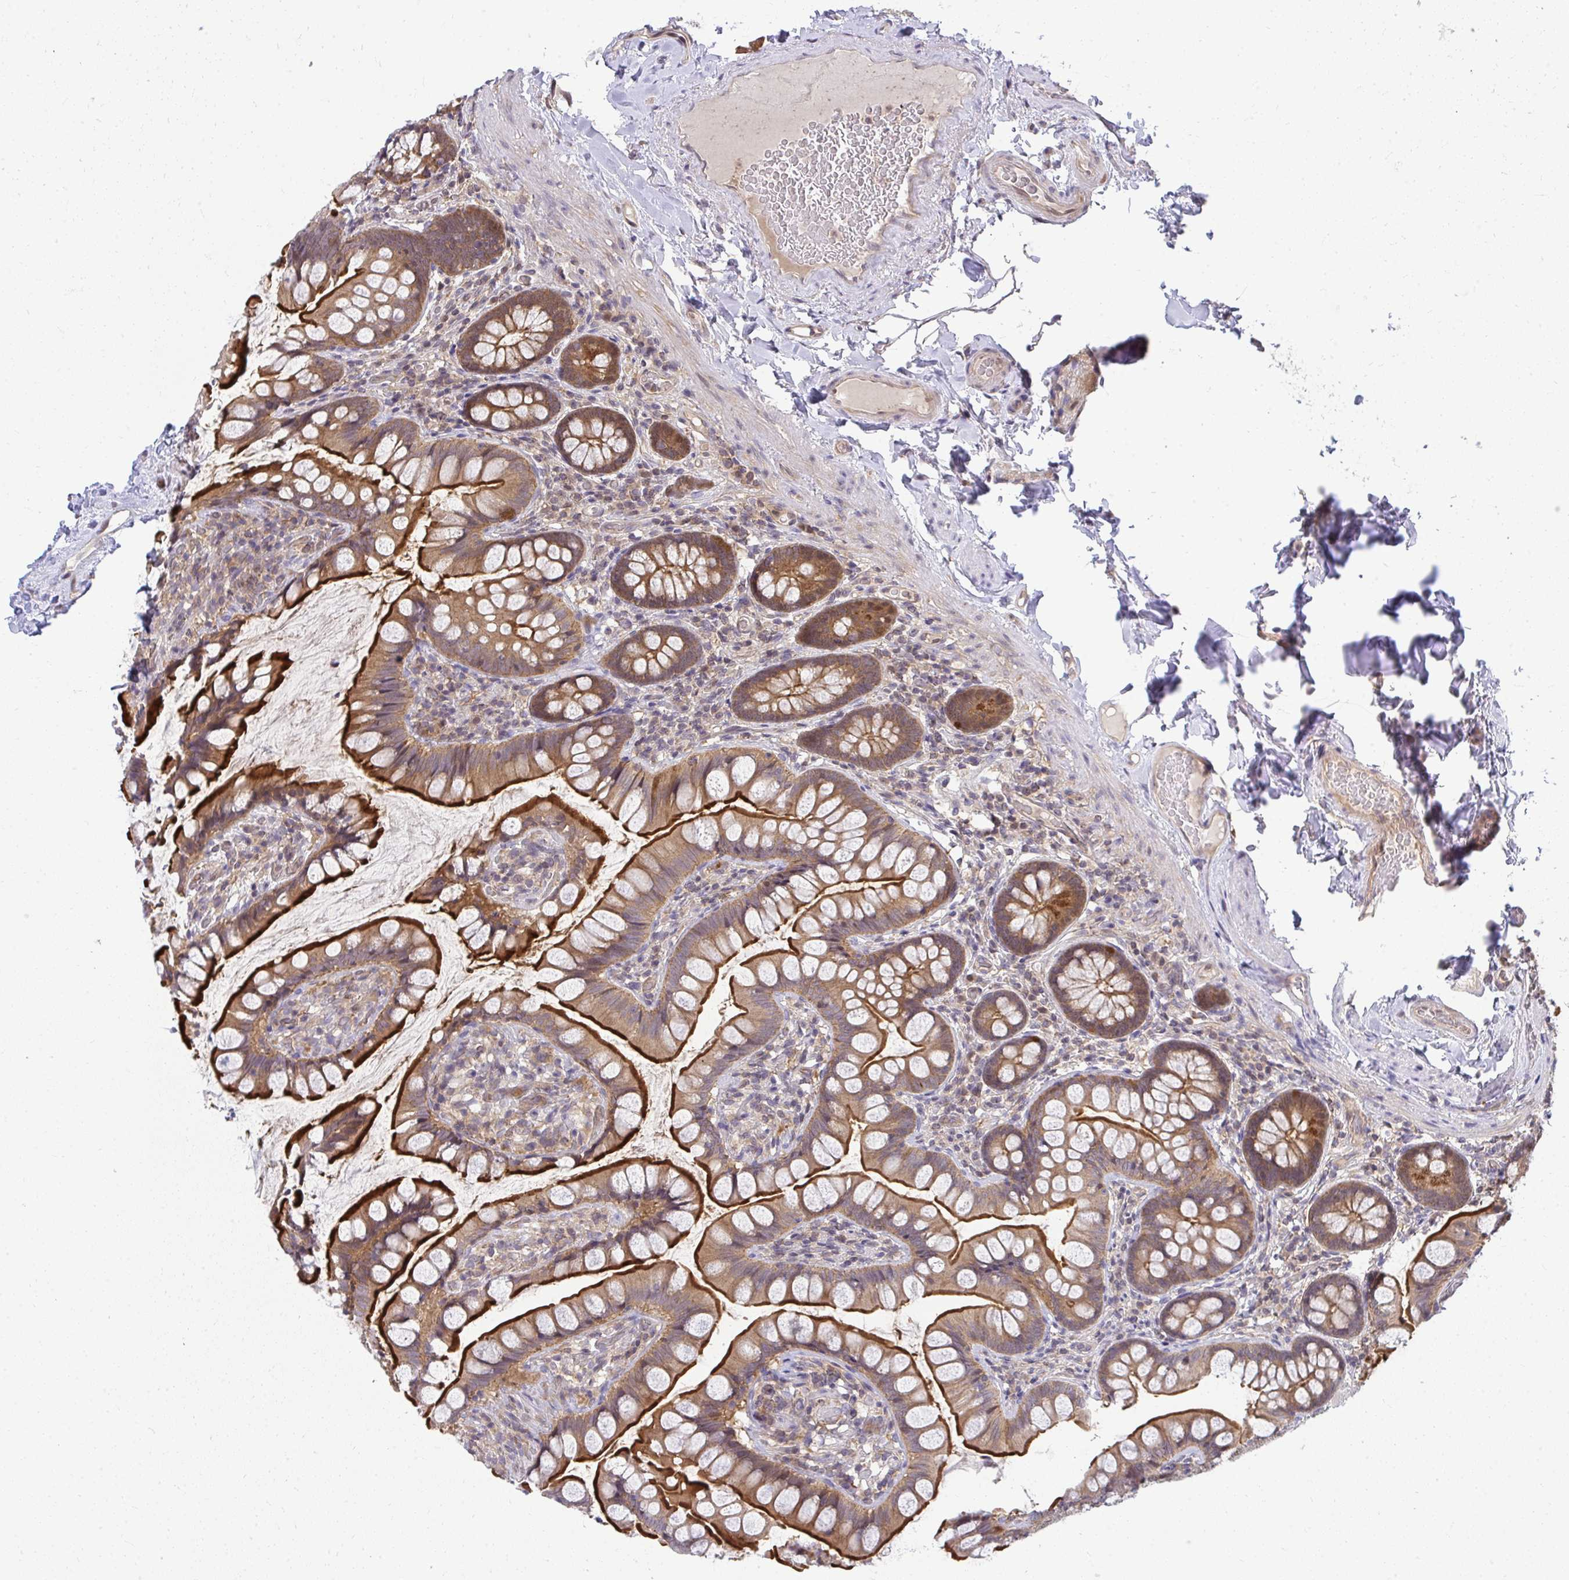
{"staining": {"intensity": "strong", "quantity": ">75%", "location": "cytoplasmic/membranous"}, "tissue": "small intestine", "cell_type": "Glandular cells", "image_type": "normal", "snomed": [{"axis": "morphology", "description": "Normal tissue, NOS"}, {"axis": "topography", "description": "Small intestine"}], "caption": "A brown stain highlights strong cytoplasmic/membranous positivity of a protein in glandular cells of unremarkable human small intestine. (IHC, brightfield microscopy, high magnification).", "gene": "HDHD2", "patient": {"sex": "male", "age": 70}}